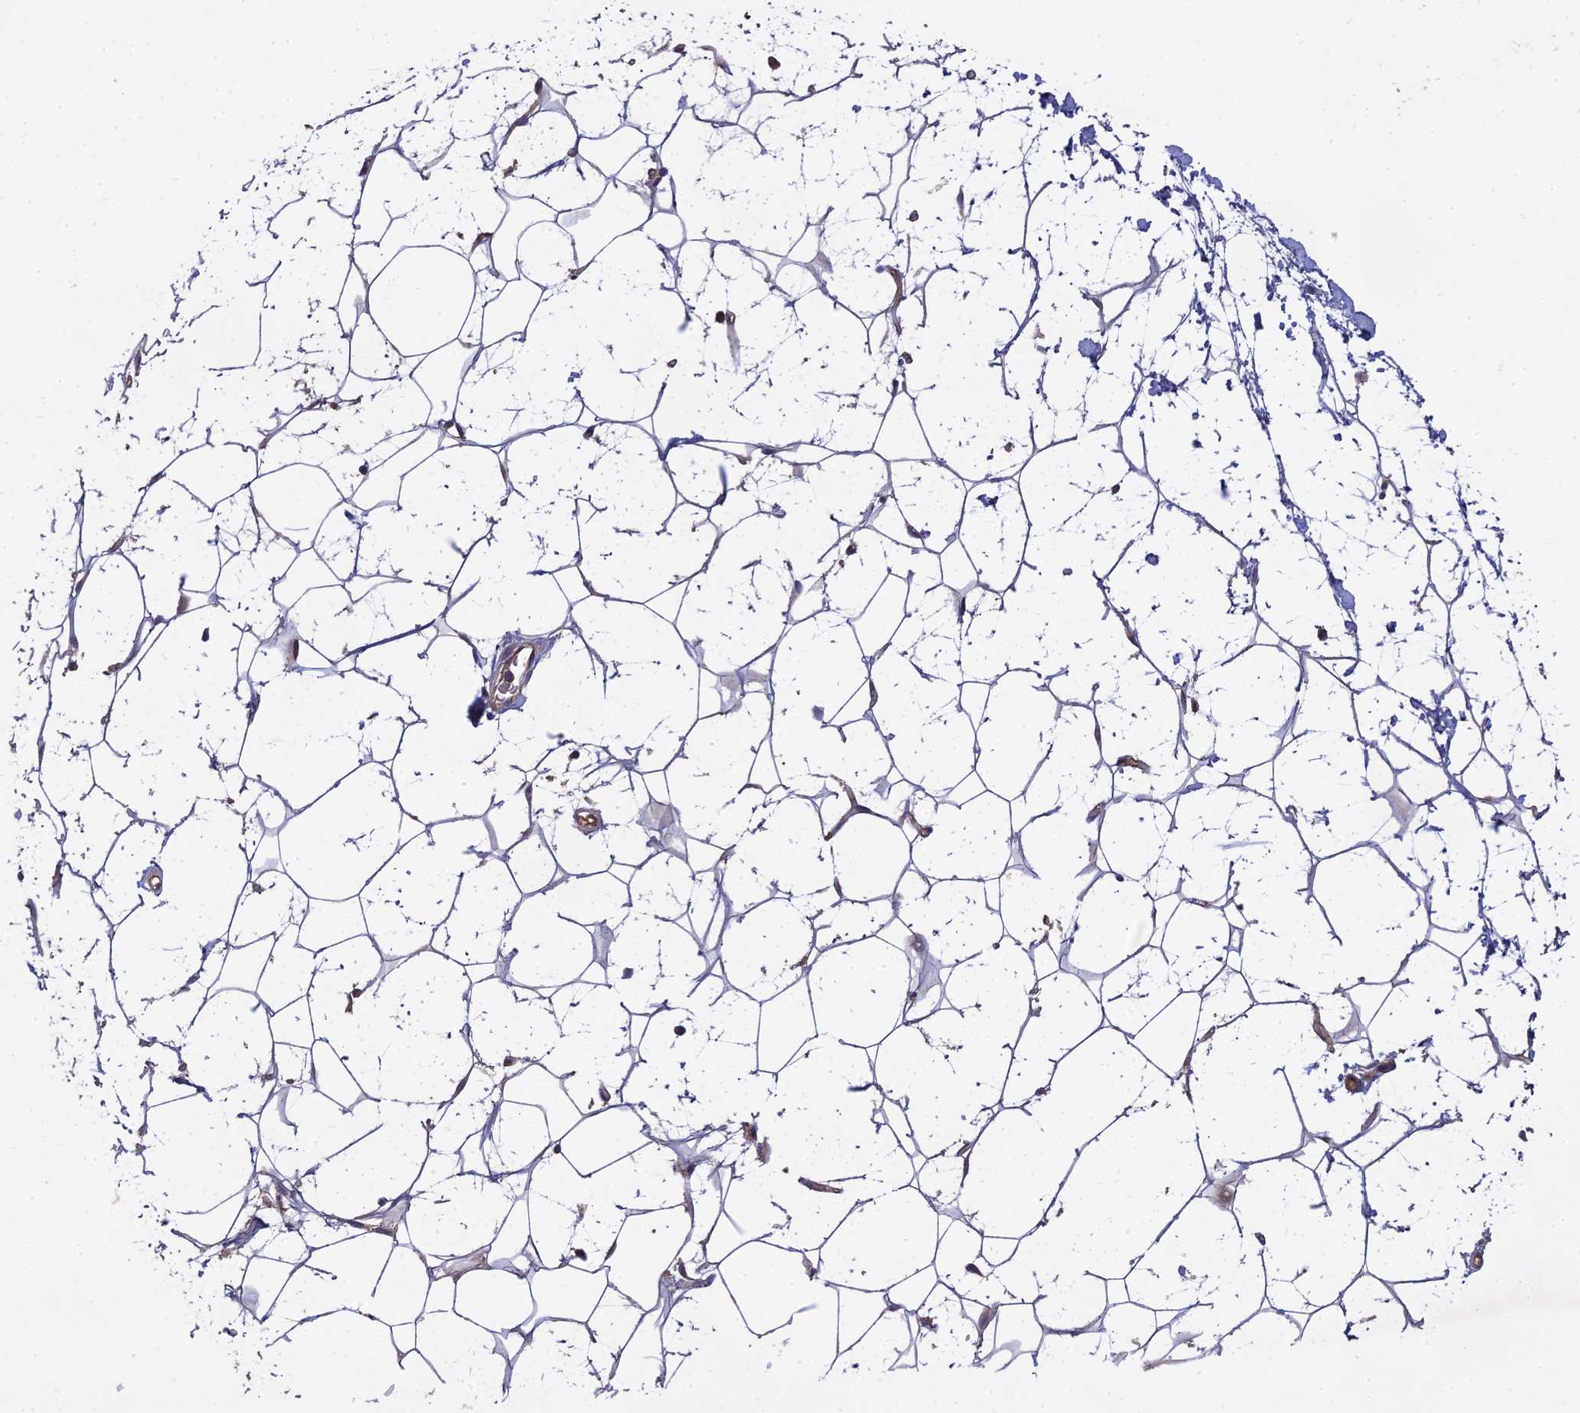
{"staining": {"intensity": "negative", "quantity": "none", "location": "none"}, "tissue": "adipose tissue", "cell_type": "Adipocytes", "image_type": "normal", "snomed": [{"axis": "morphology", "description": "Normal tissue, NOS"}, {"axis": "topography", "description": "Breast"}], "caption": "A micrograph of adipose tissue stained for a protein reveals no brown staining in adipocytes.", "gene": "FAM151B", "patient": {"sex": "female", "age": 26}}